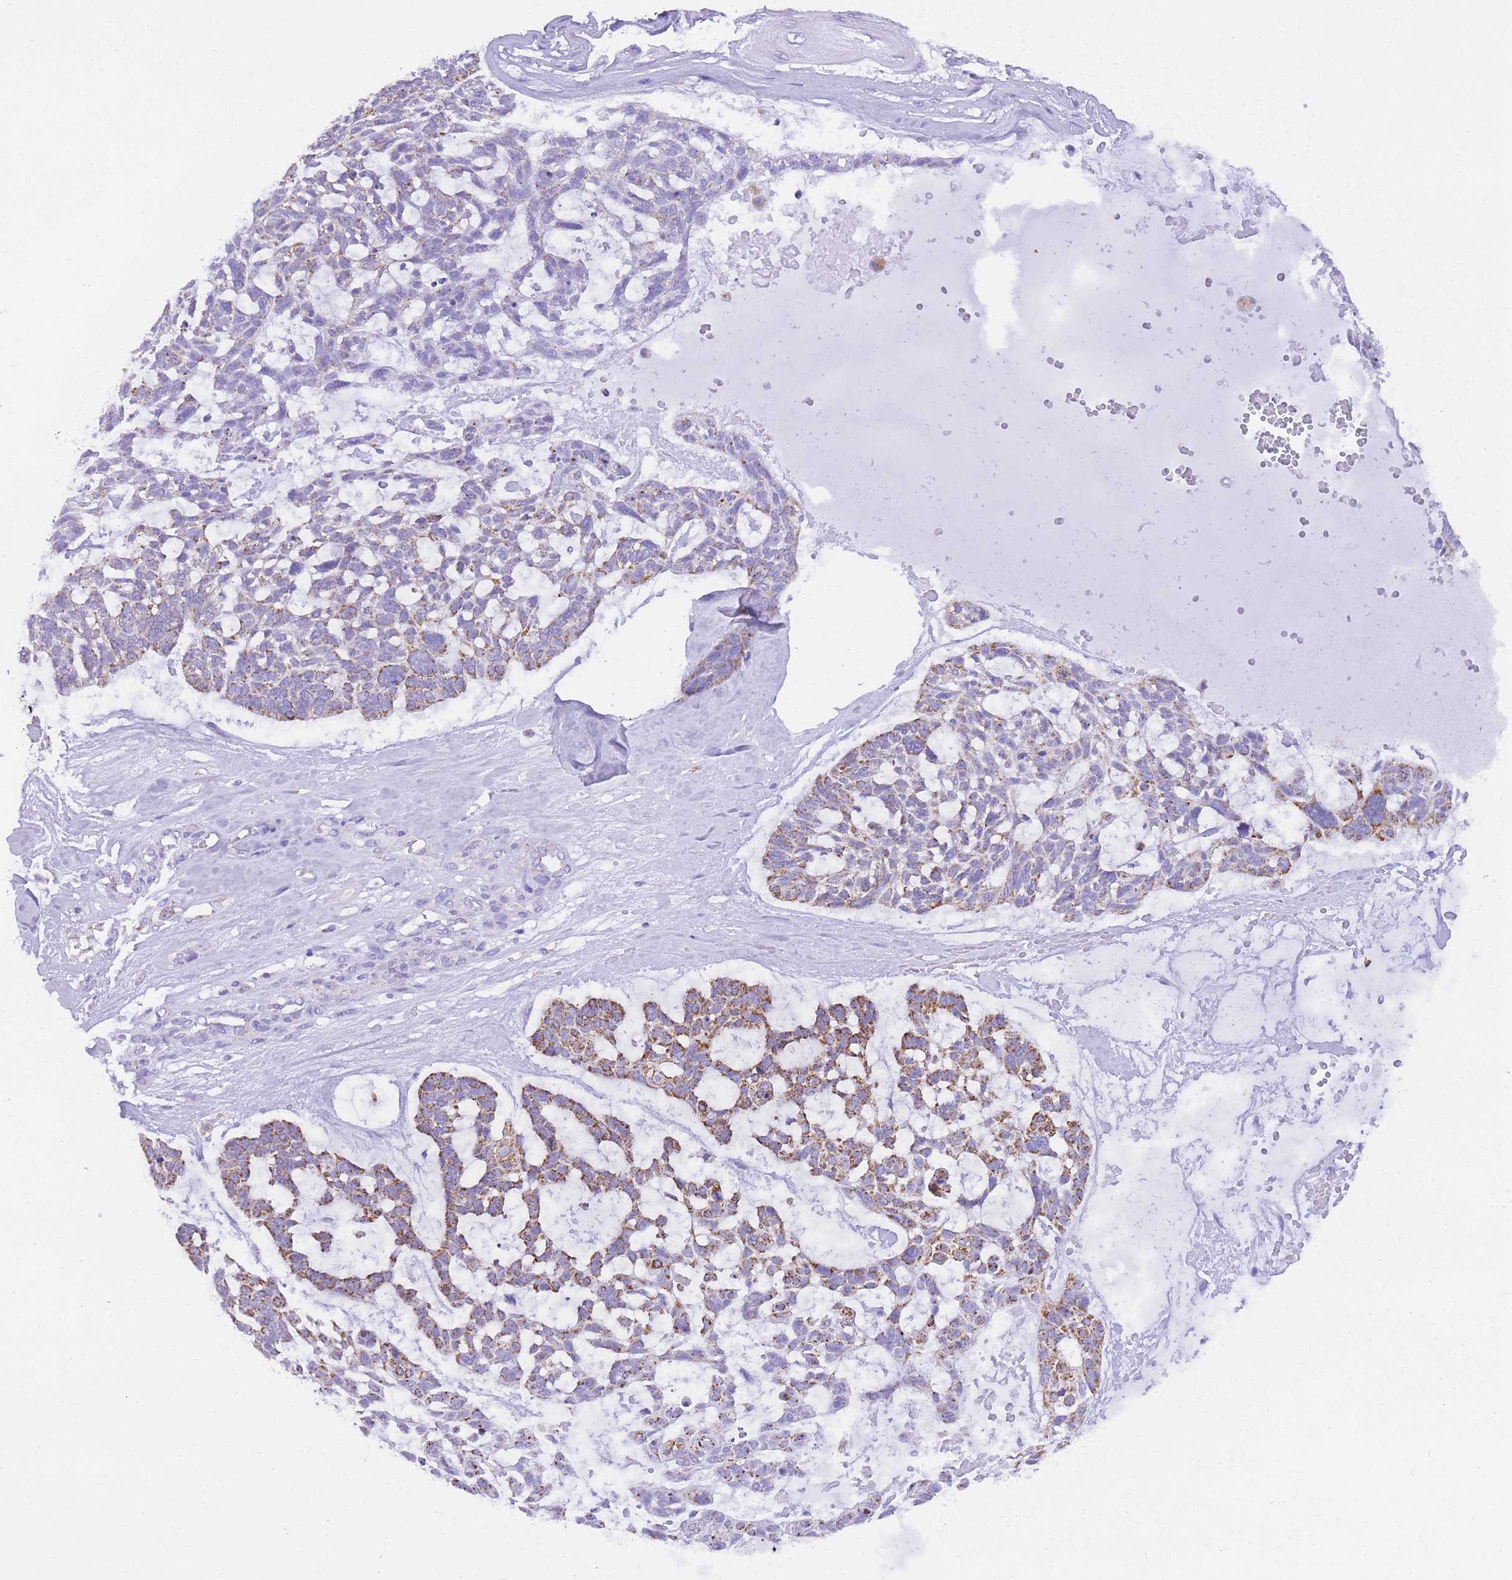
{"staining": {"intensity": "moderate", "quantity": "25%-75%", "location": "cytoplasmic/membranous"}, "tissue": "skin cancer", "cell_type": "Tumor cells", "image_type": "cancer", "snomed": [{"axis": "morphology", "description": "Basal cell carcinoma"}, {"axis": "topography", "description": "Skin"}], "caption": "Immunohistochemical staining of basal cell carcinoma (skin) demonstrates medium levels of moderate cytoplasmic/membranous protein staining in about 25%-75% of tumor cells. Using DAB (brown) and hematoxylin (blue) stains, captured at high magnification using brightfield microscopy.", "gene": "NKD2", "patient": {"sex": "male", "age": 88}}